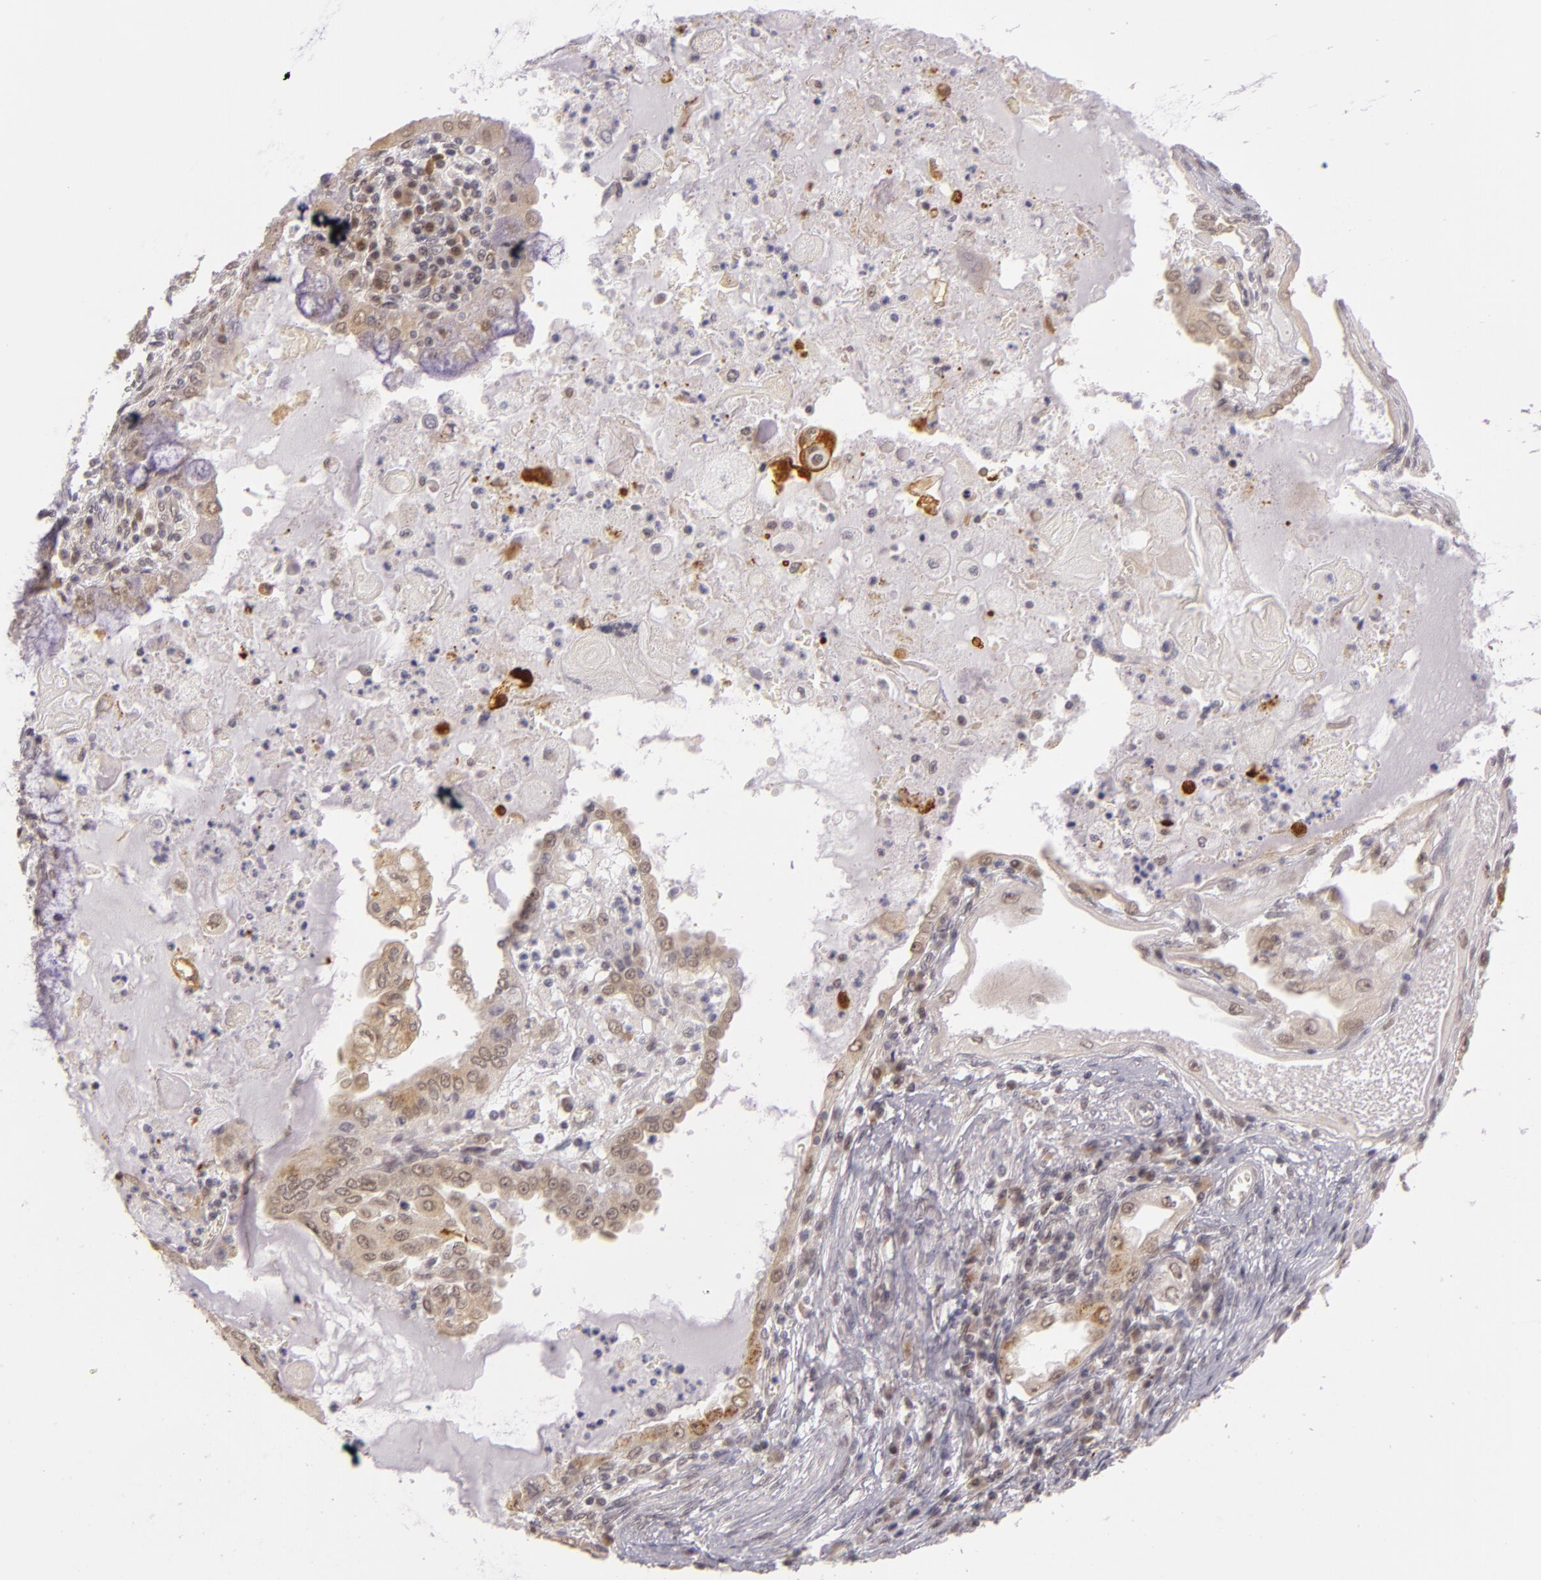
{"staining": {"intensity": "weak", "quantity": "<25%", "location": "cytoplasmic/membranous,nuclear"}, "tissue": "endometrial cancer", "cell_type": "Tumor cells", "image_type": "cancer", "snomed": [{"axis": "morphology", "description": "Adenocarcinoma, NOS"}, {"axis": "topography", "description": "Endometrium"}], "caption": "This is an immunohistochemistry (IHC) photomicrograph of endometrial cancer (adenocarcinoma). There is no expression in tumor cells.", "gene": "ALX1", "patient": {"sex": "female", "age": 79}}